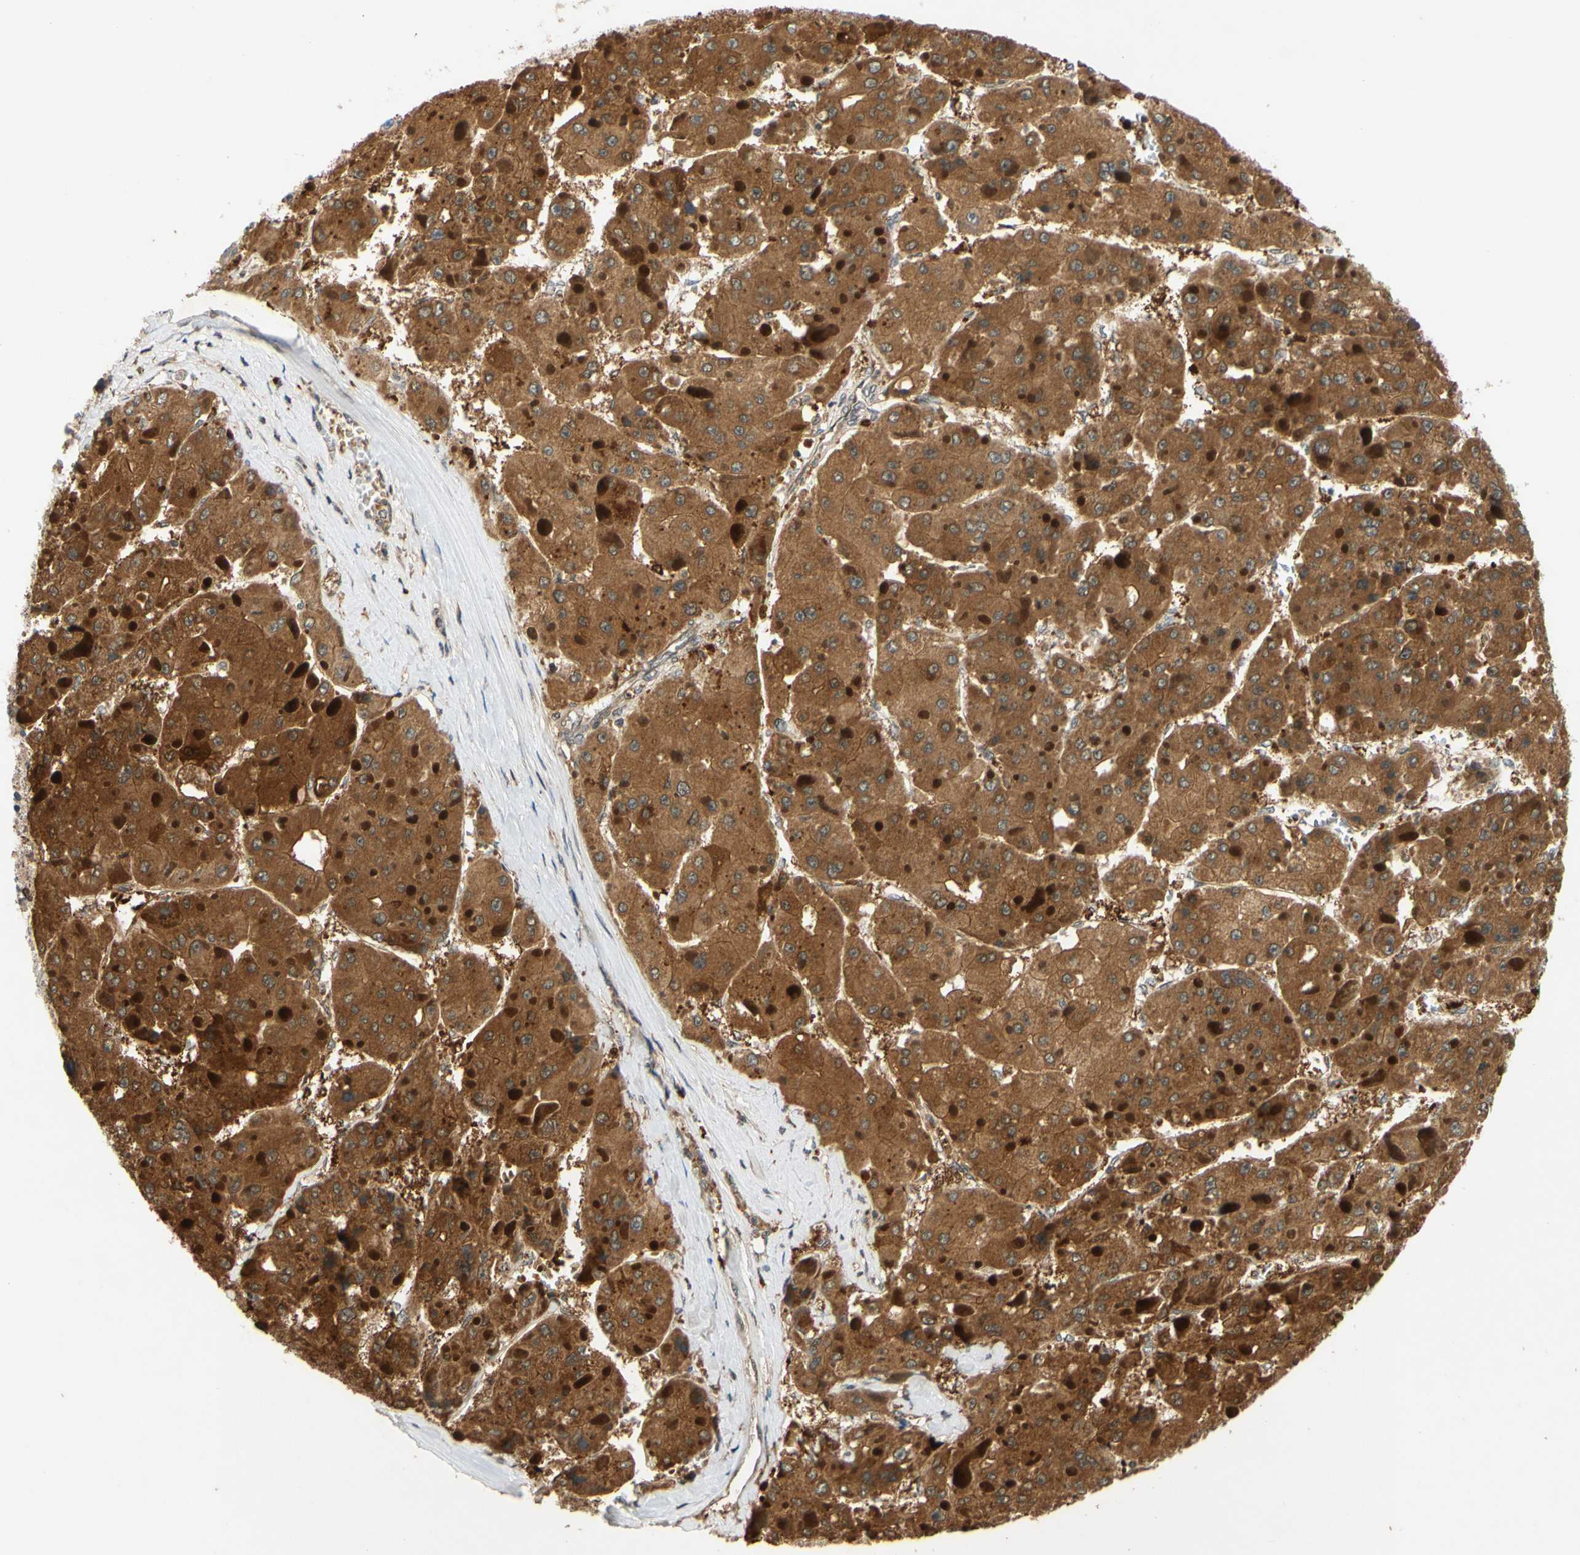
{"staining": {"intensity": "strong", "quantity": ">75%", "location": "cytoplasmic/membranous"}, "tissue": "liver cancer", "cell_type": "Tumor cells", "image_type": "cancer", "snomed": [{"axis": "morphology", "description": "Carcinoma, Hepatocellular, NOS"}, {"axis": "topography", "description": "Liver"}], "caption": "A micrograph showing strong cytoplasmic/membranous staining in about >75% of tumor cells in liver cancer (hepatocellular carcinoma), as visualized by brown immunohistochemical staining.", "gene": "MBTPS2", "patient": {"sex": "female", "age": 73}}